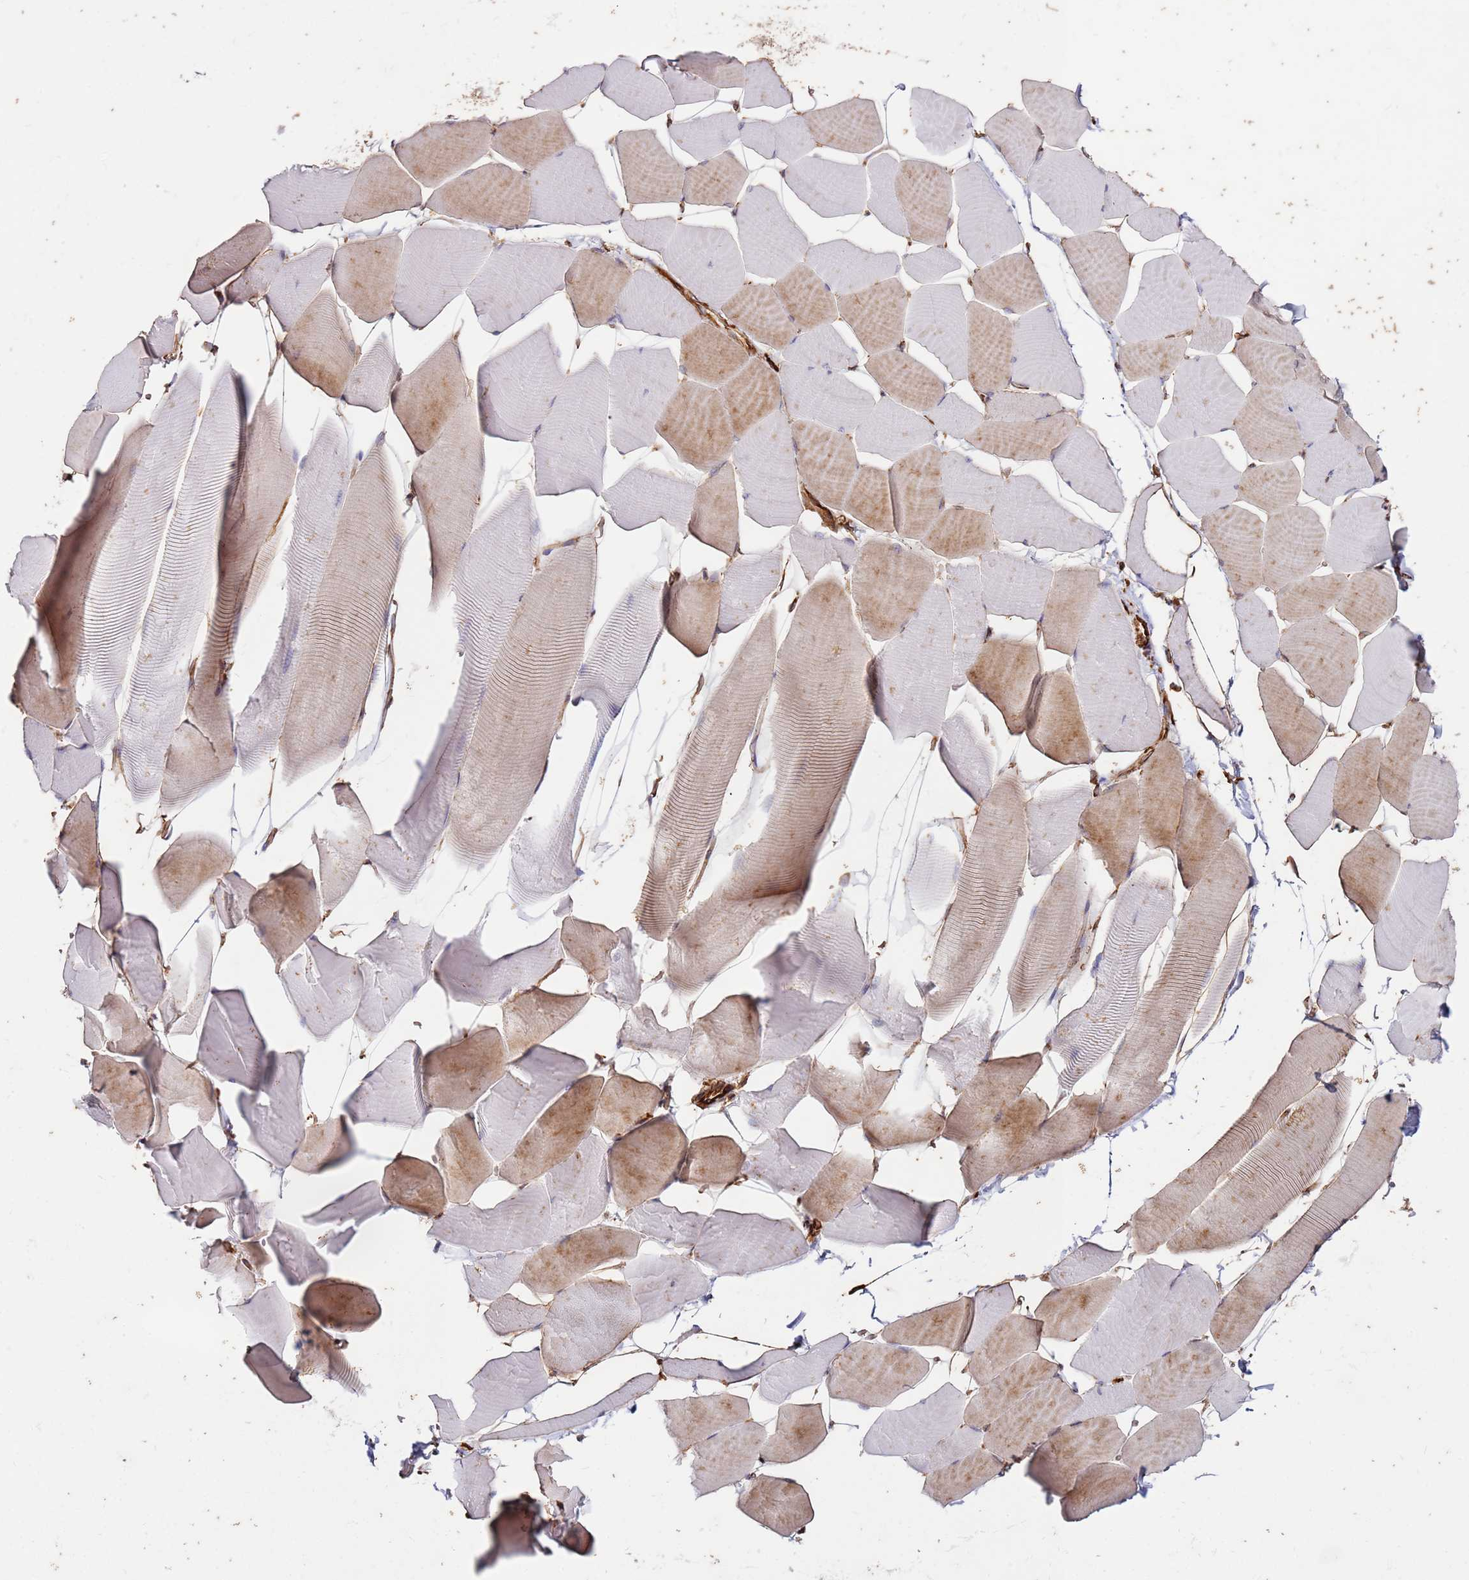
{"staining": {"intensity": "moderate", "quantity": "<25%", "location": "cytoplasmic/membranous"}, "tissue": "skeletal muscle", "cell_type": "Myocytes", "image_type": "normal", "snomed": [{"axis": "morphology", "description": "Normal tissue, NOS"}, {"axis": "topography", "description": "Skeletal muscle"}], "caption": "An IHC photomicrograph of unremarkable tissue is shown. Protein staining in brown shows moderate cytoplasmic/membranous positivity in skeletal muscle within myocytes.", "gene": "MRGPRE", "patient": {"sex": "male", "age": 25}}